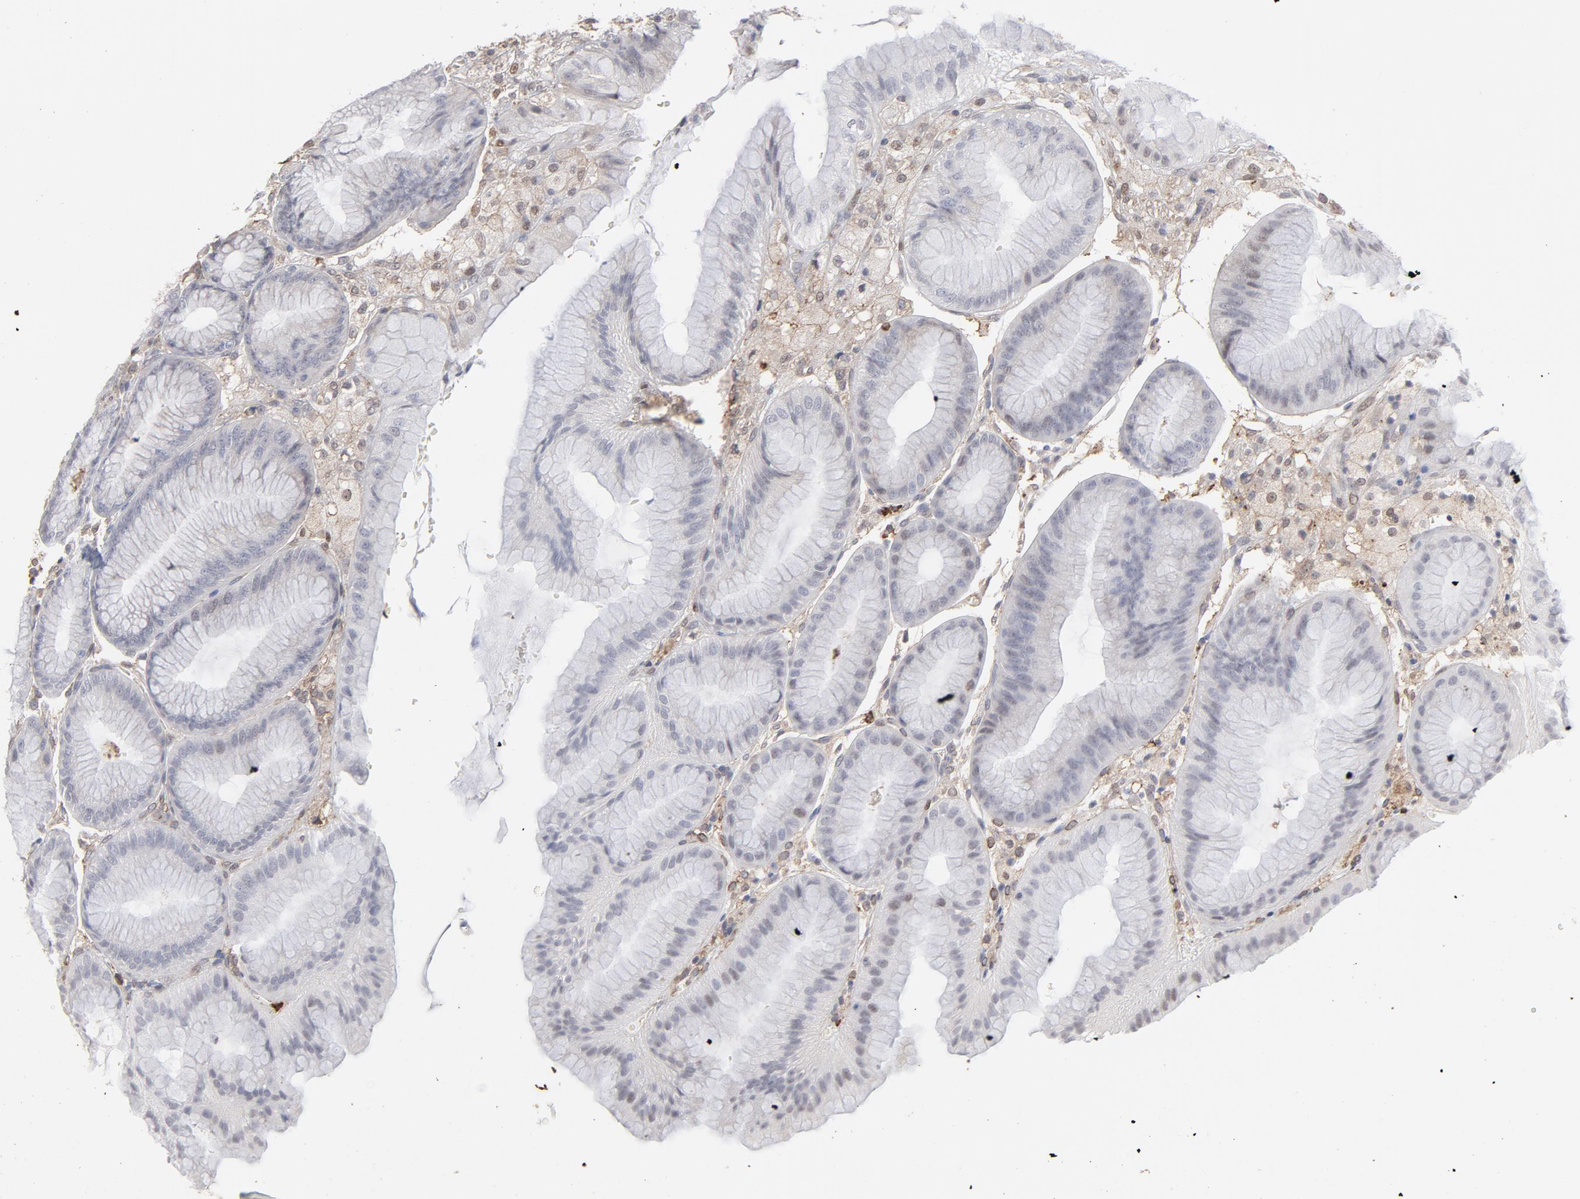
{"staining": {"intensity": "weak", "quantity": "<25%", "location": "nuclear"}, "tissue": "stomach", "cell_type": "Glandular cells", "image_type": "normal", "snomed": [{"axis": "morphology", "description": "Normal tissue, NOS"}, {"axis": "topography", "description": "Stomach, lower"}], "caption": "This is an immunohistochemistry image of unremarkable human stomach. There is no expression in glandular cells.", "gene": "PNMA1", "patient": {"sex": "male", "age": 71}}